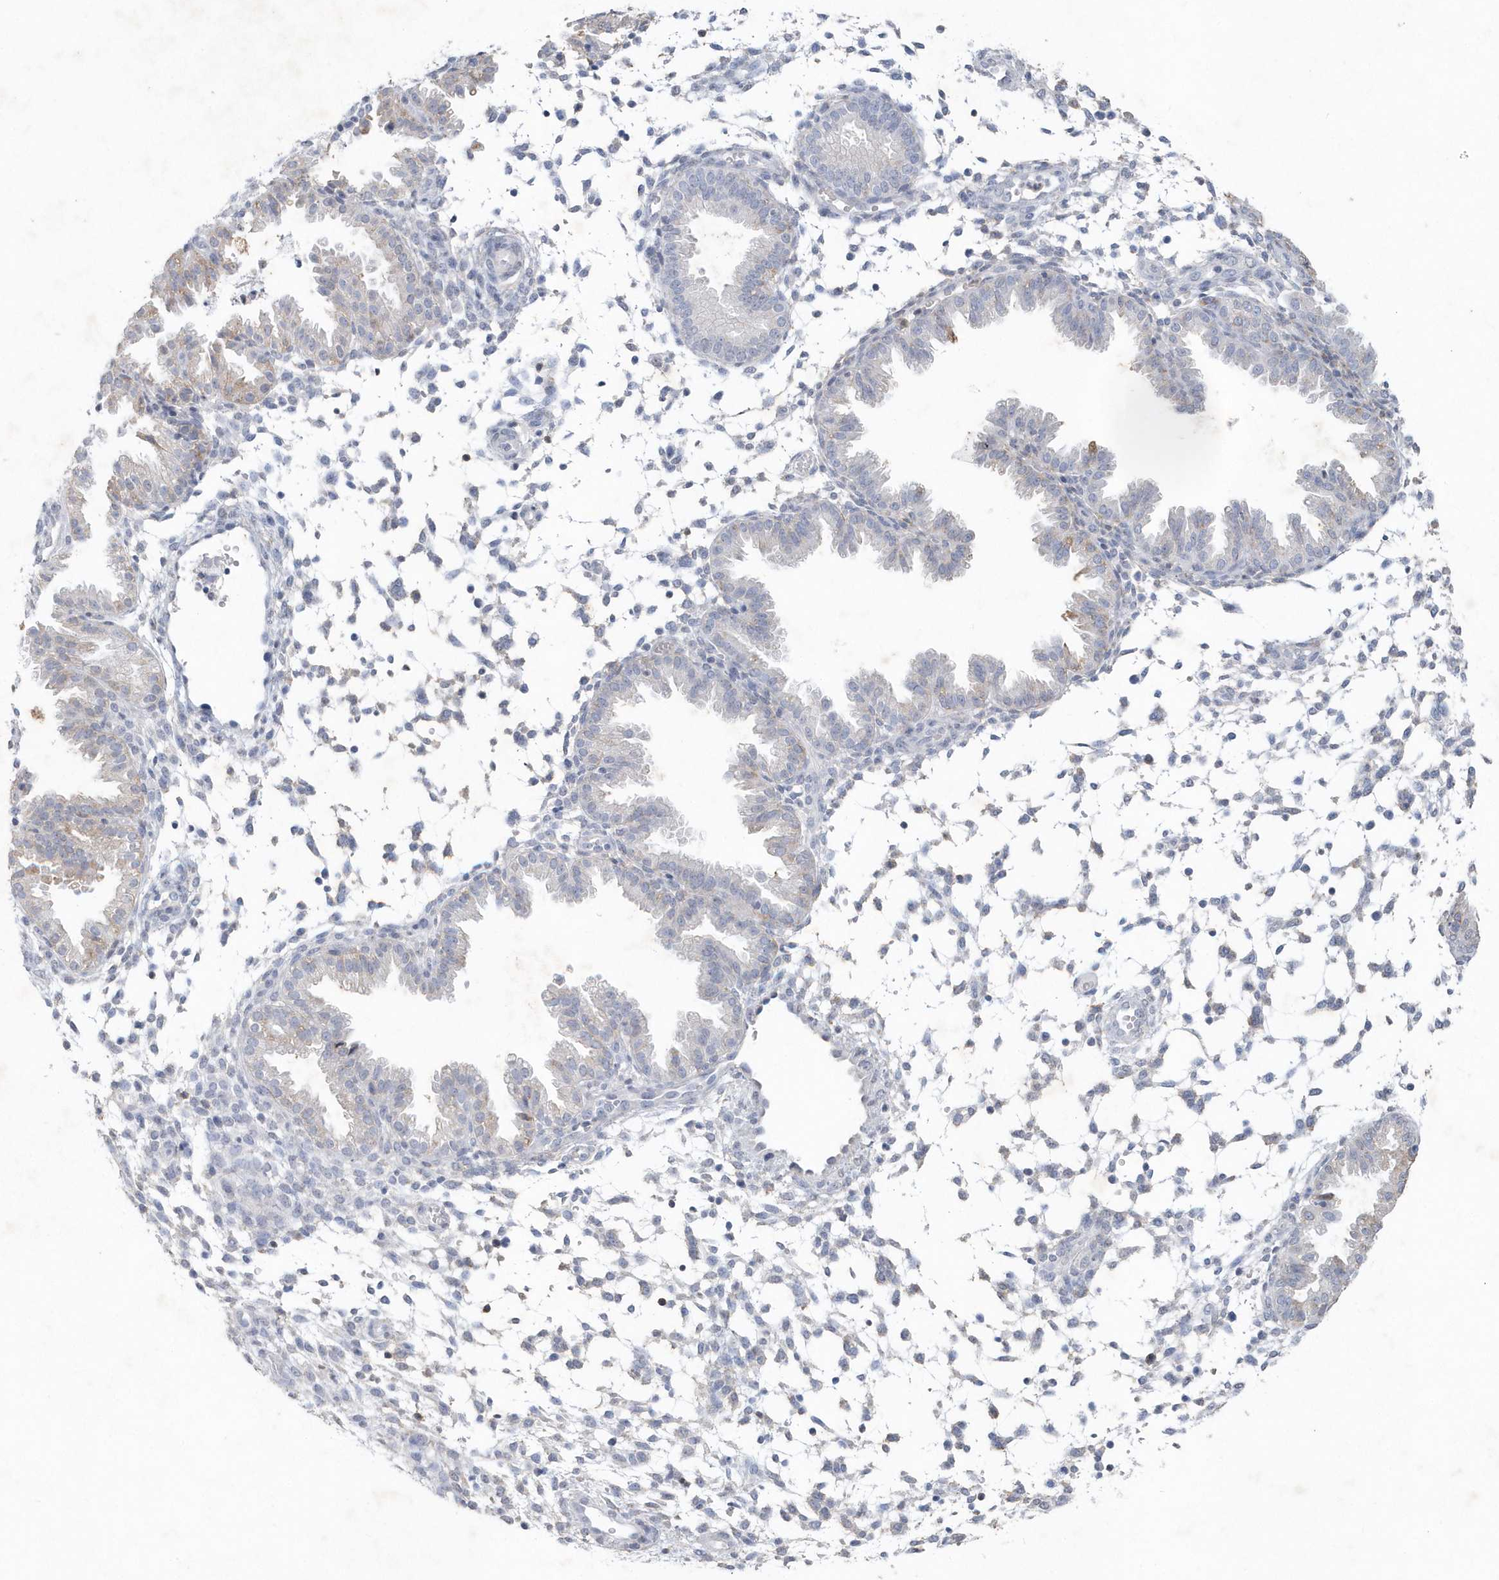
{"staining": {"intensity": "negative", "quantity": "none", "location": "none"}, "tissue": "endometrium", "cell_type": "Cells in endometrial stroma", "image_type": "normal", "snomed": [{"axis": "morphology", "description": "Normal tissue, NOS"}, {"axis": "topography", "description": "Endometrium"}], "caption": "Micrograph shows no significant protein expression in cells in endometrial stroma of benign endometrium.", "gene": "PDCD1", "patient": {"sex": "female", "age": 33}}